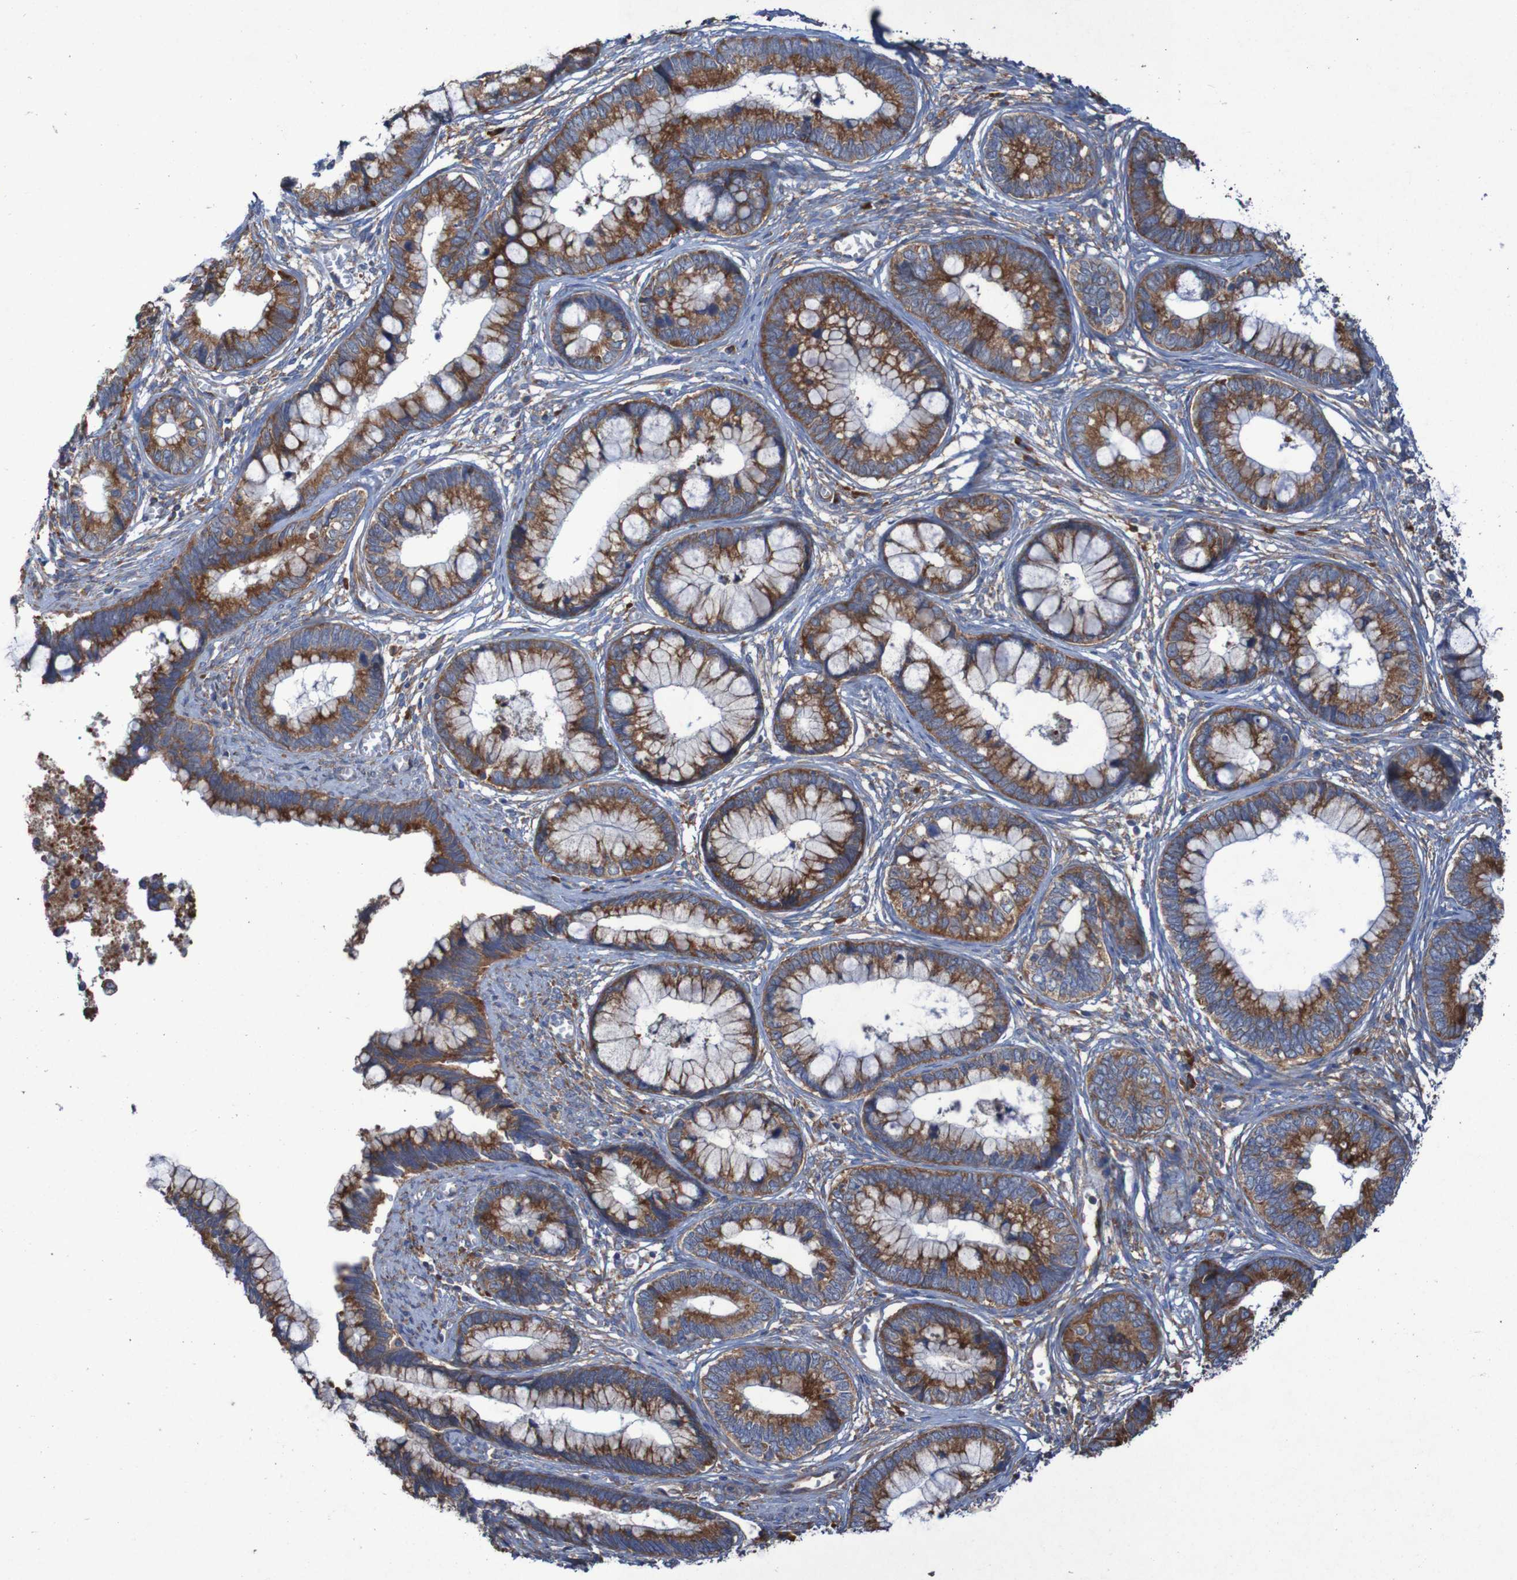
{"staining": {"intensity": "strong", "quantity": ">75%", "location": "cytoplasmic/membranous"}, "tissue": "cervical cancer", "cell_type": "Tumor cells", "image_type": "cancer", "snomed": [{"axis": "morphology", "description": "Adenocarcinoma, NOS"}, {"axis": "topography", "description": "Cervix"}], "caption": "This micrograph shows IHC staining of human cervical cancer (adenocarcinoma), with high strong cytoplasmic/membranous staining in approximately >75% of tumor cells.", "gene": "RPL10", "patient": {"sex": "female", "age": 44}}